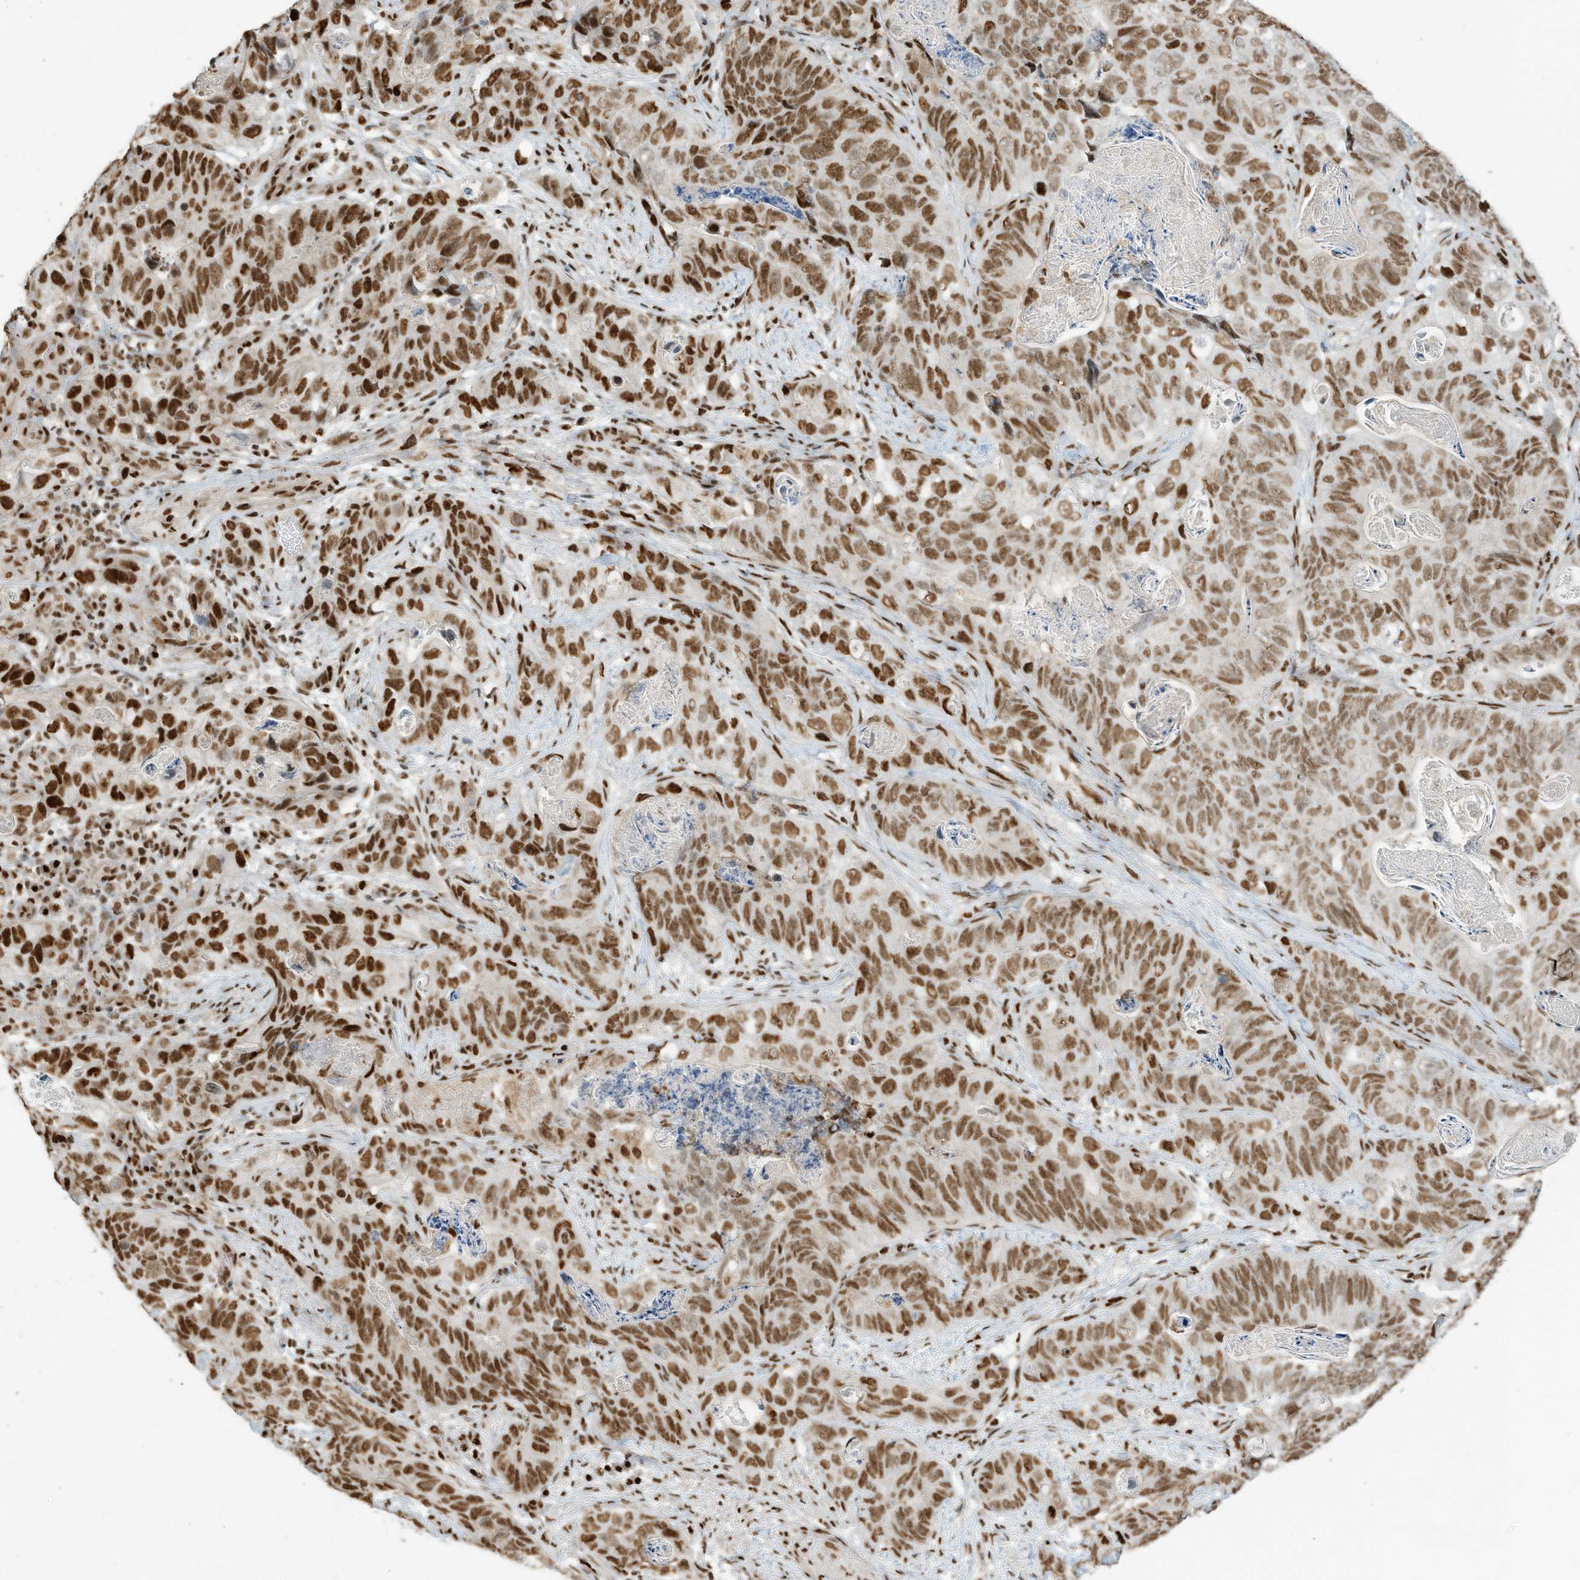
{"staining": {"intensity": "moderate", "quantity": ">75%", "location": "nuclear"}, "tissue": "stomach cancer", "cell_type": "Tumor cells", "image_type": "cancer", "snomed": [{"axis": "morphology", "description": "Normal tissue, NOS"}, {"axis": "morphology", "description": "Adenocarcinoma, NOS"}, {"axis": "topography", "description": "Stomach"}], "caption": "IHC of stomach cancer reveals medium levels of moderate nuclear staining in approximately >75% of tumor cells.", "gene": "SAMD15", "patient": {"sex": "female", "age": 89}}